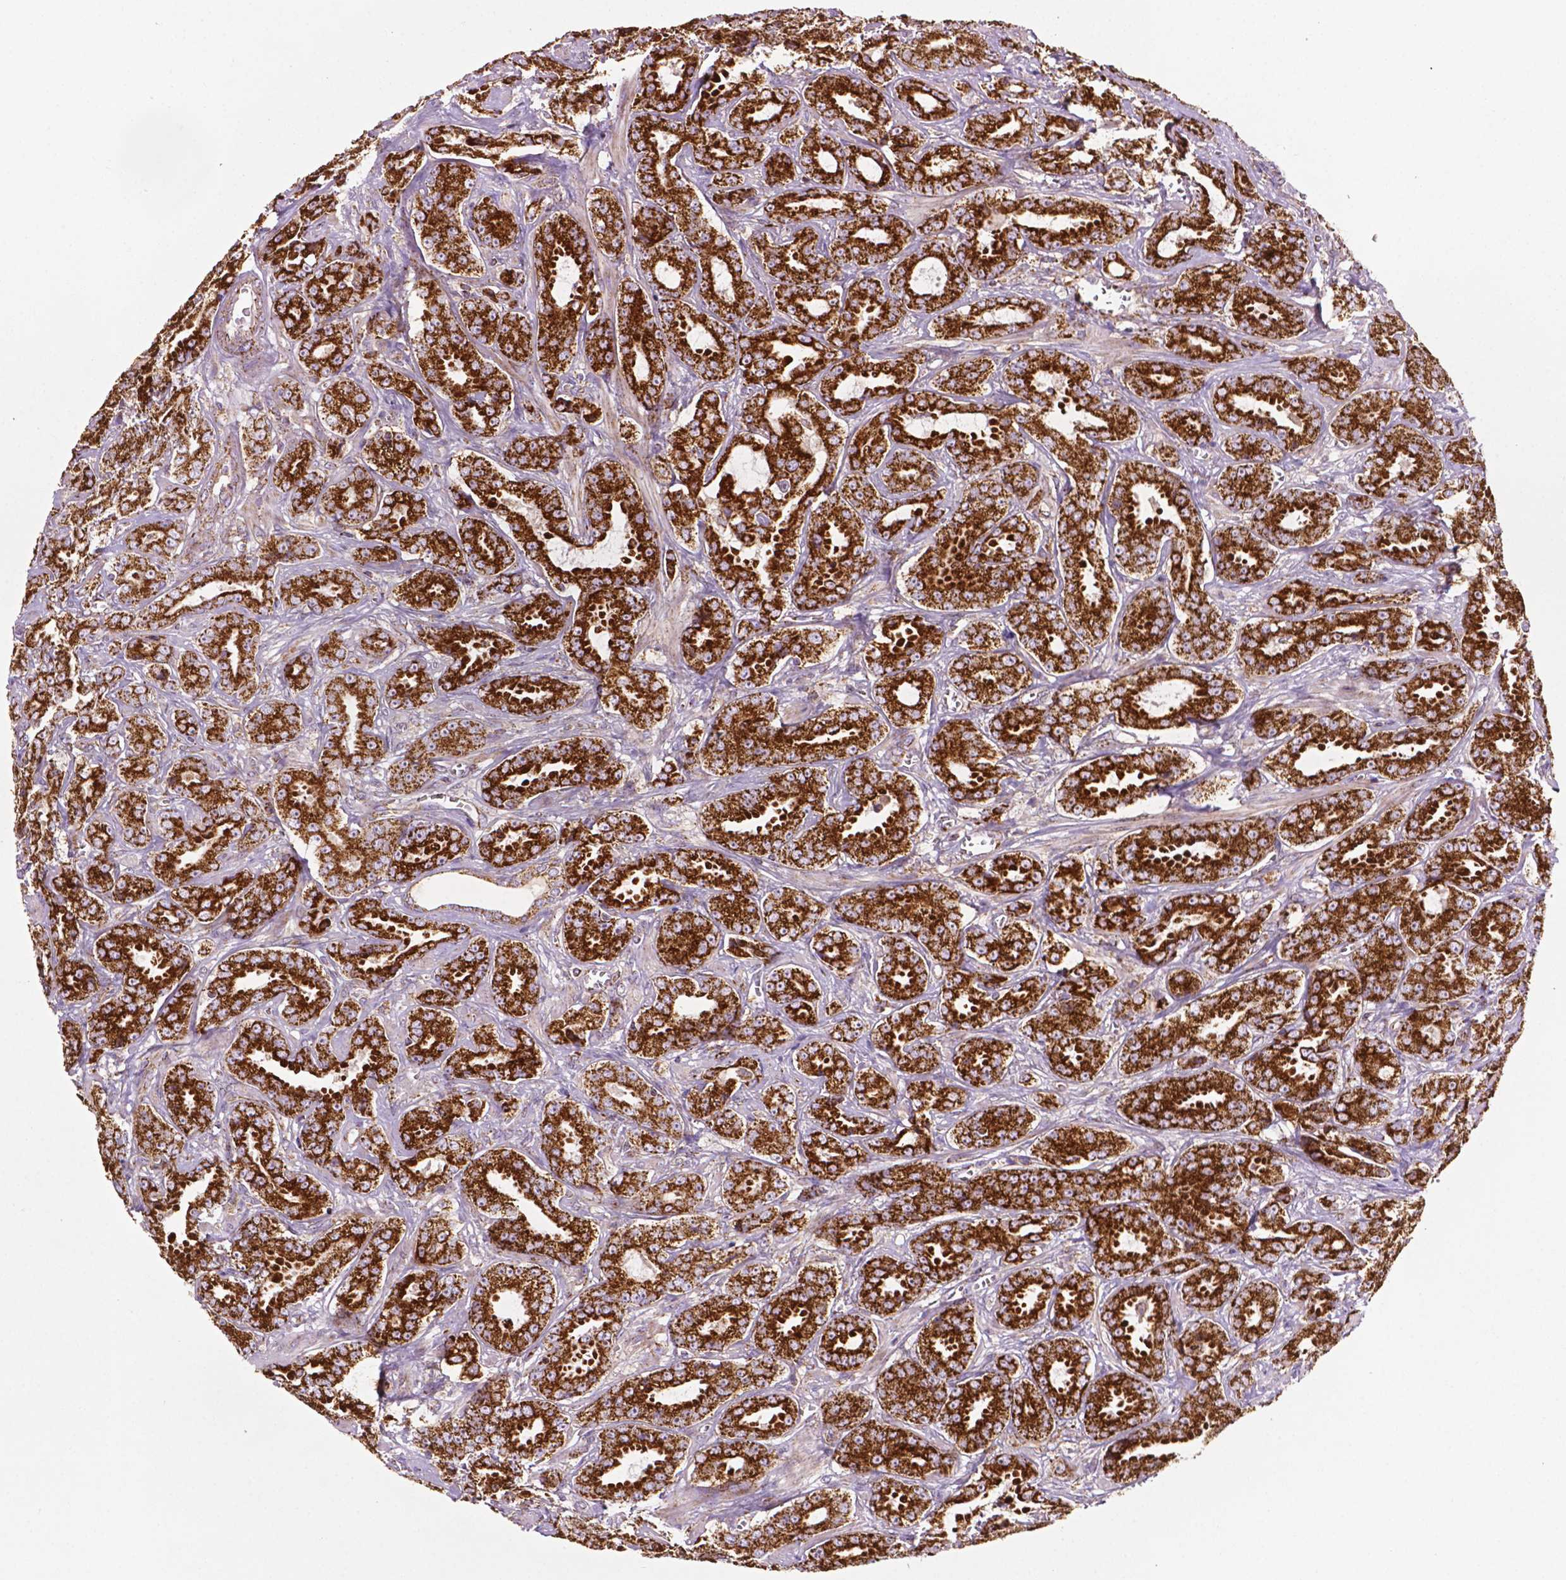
{"staining": {"intensity": "strong", "quantity": ">75%", "location": "cytoplasmic/membranous"}, "tissue": "prostate cancer", "cell_type": "Tumor cells", "image_type": "cancer", "snomed": [{"axis": "morphology", "description": "Adenocarcinoma, High grade"}, {"axis": "topography", "description": "Prostate"}], "caption": "High-grade adenocarcinoma (prostate) stained with a protein marker demonstrates strong staining in tumor cells.", "gene": "ILVBL", "patient": {"sex": "male", "age": 64}}